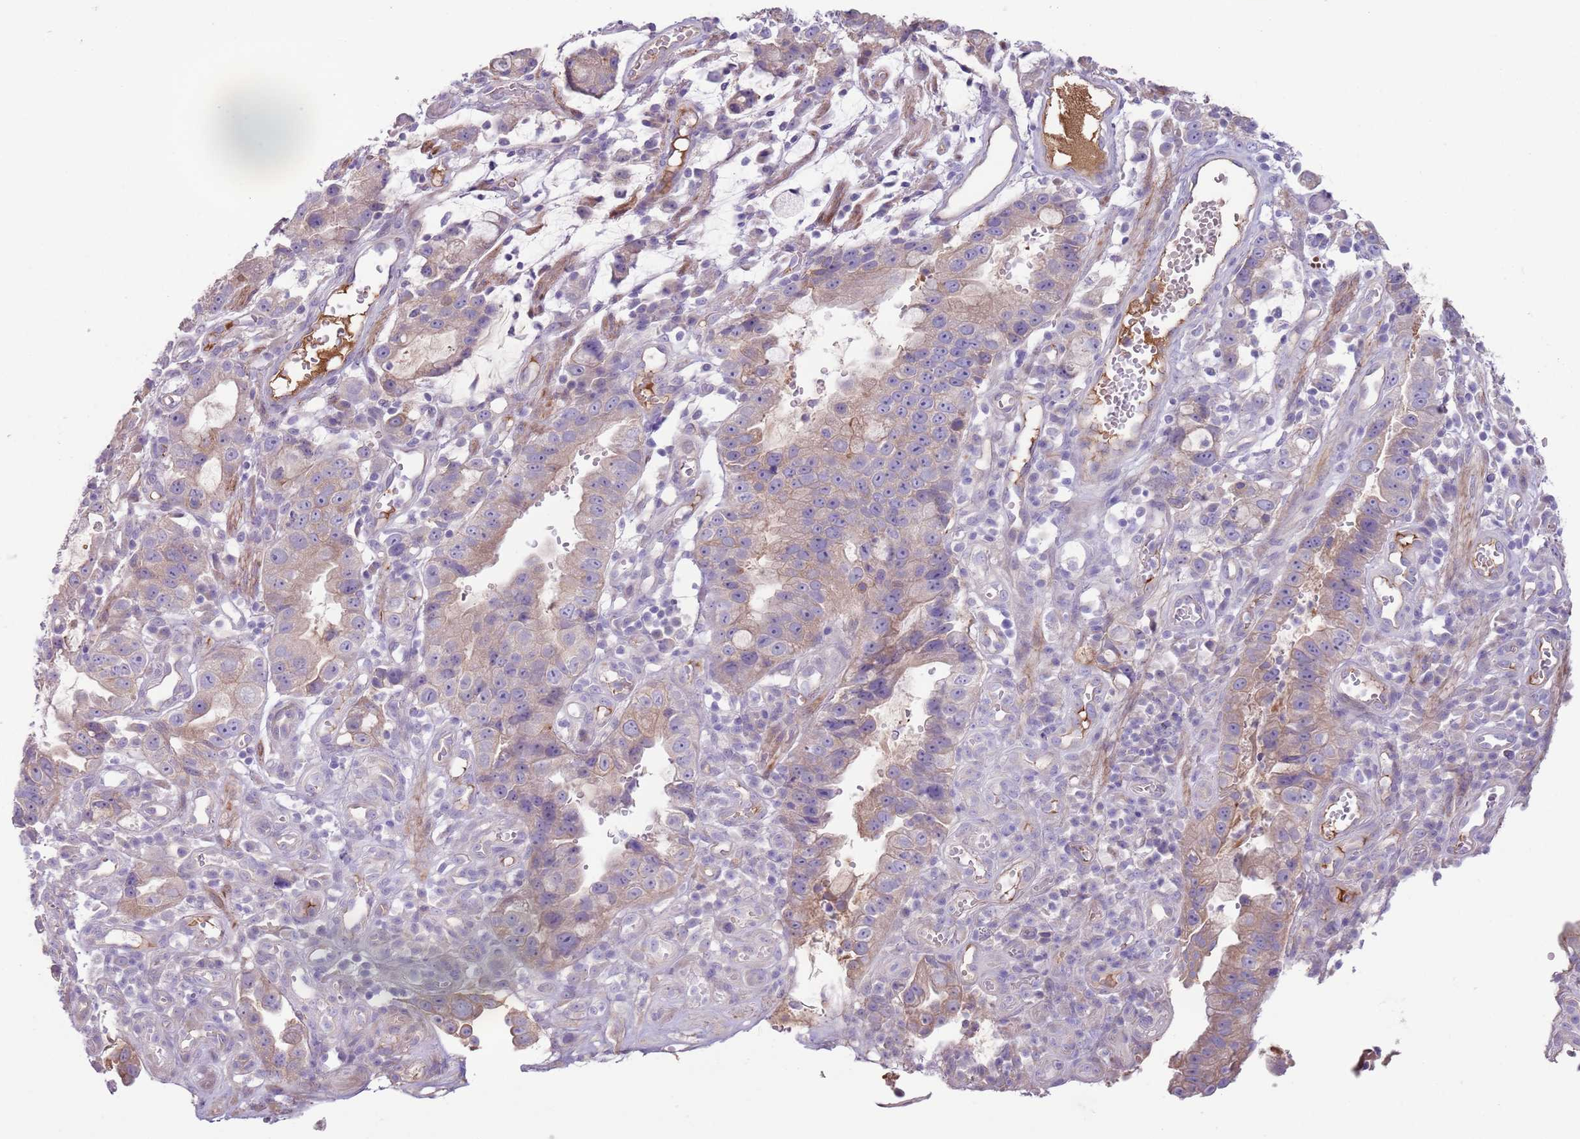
{"staining": {"intensity": "moderate", "quantity": "25%-75%", "location": "cytoplasmic/membranous"}, "tissue": "stomach cancer", "cell_type": "Tumor cells", "image_type": "cancer", "snomed": [{"axis": "morphology", "description": "Adenocarcinoma, NOS"}, {"axis": "topography", "description": "Stomach"}], "caption": "DAB (3,3'-diaminobenzidine) immunohistochemical staining of human stomach cancer (adenocarcinoma) displays moderate cytoplasmic/membranous protein staining in approximately 25%-75% of tumor cells.", "gene": "CFH", "patient": {"sex": "male", "age": 55}}